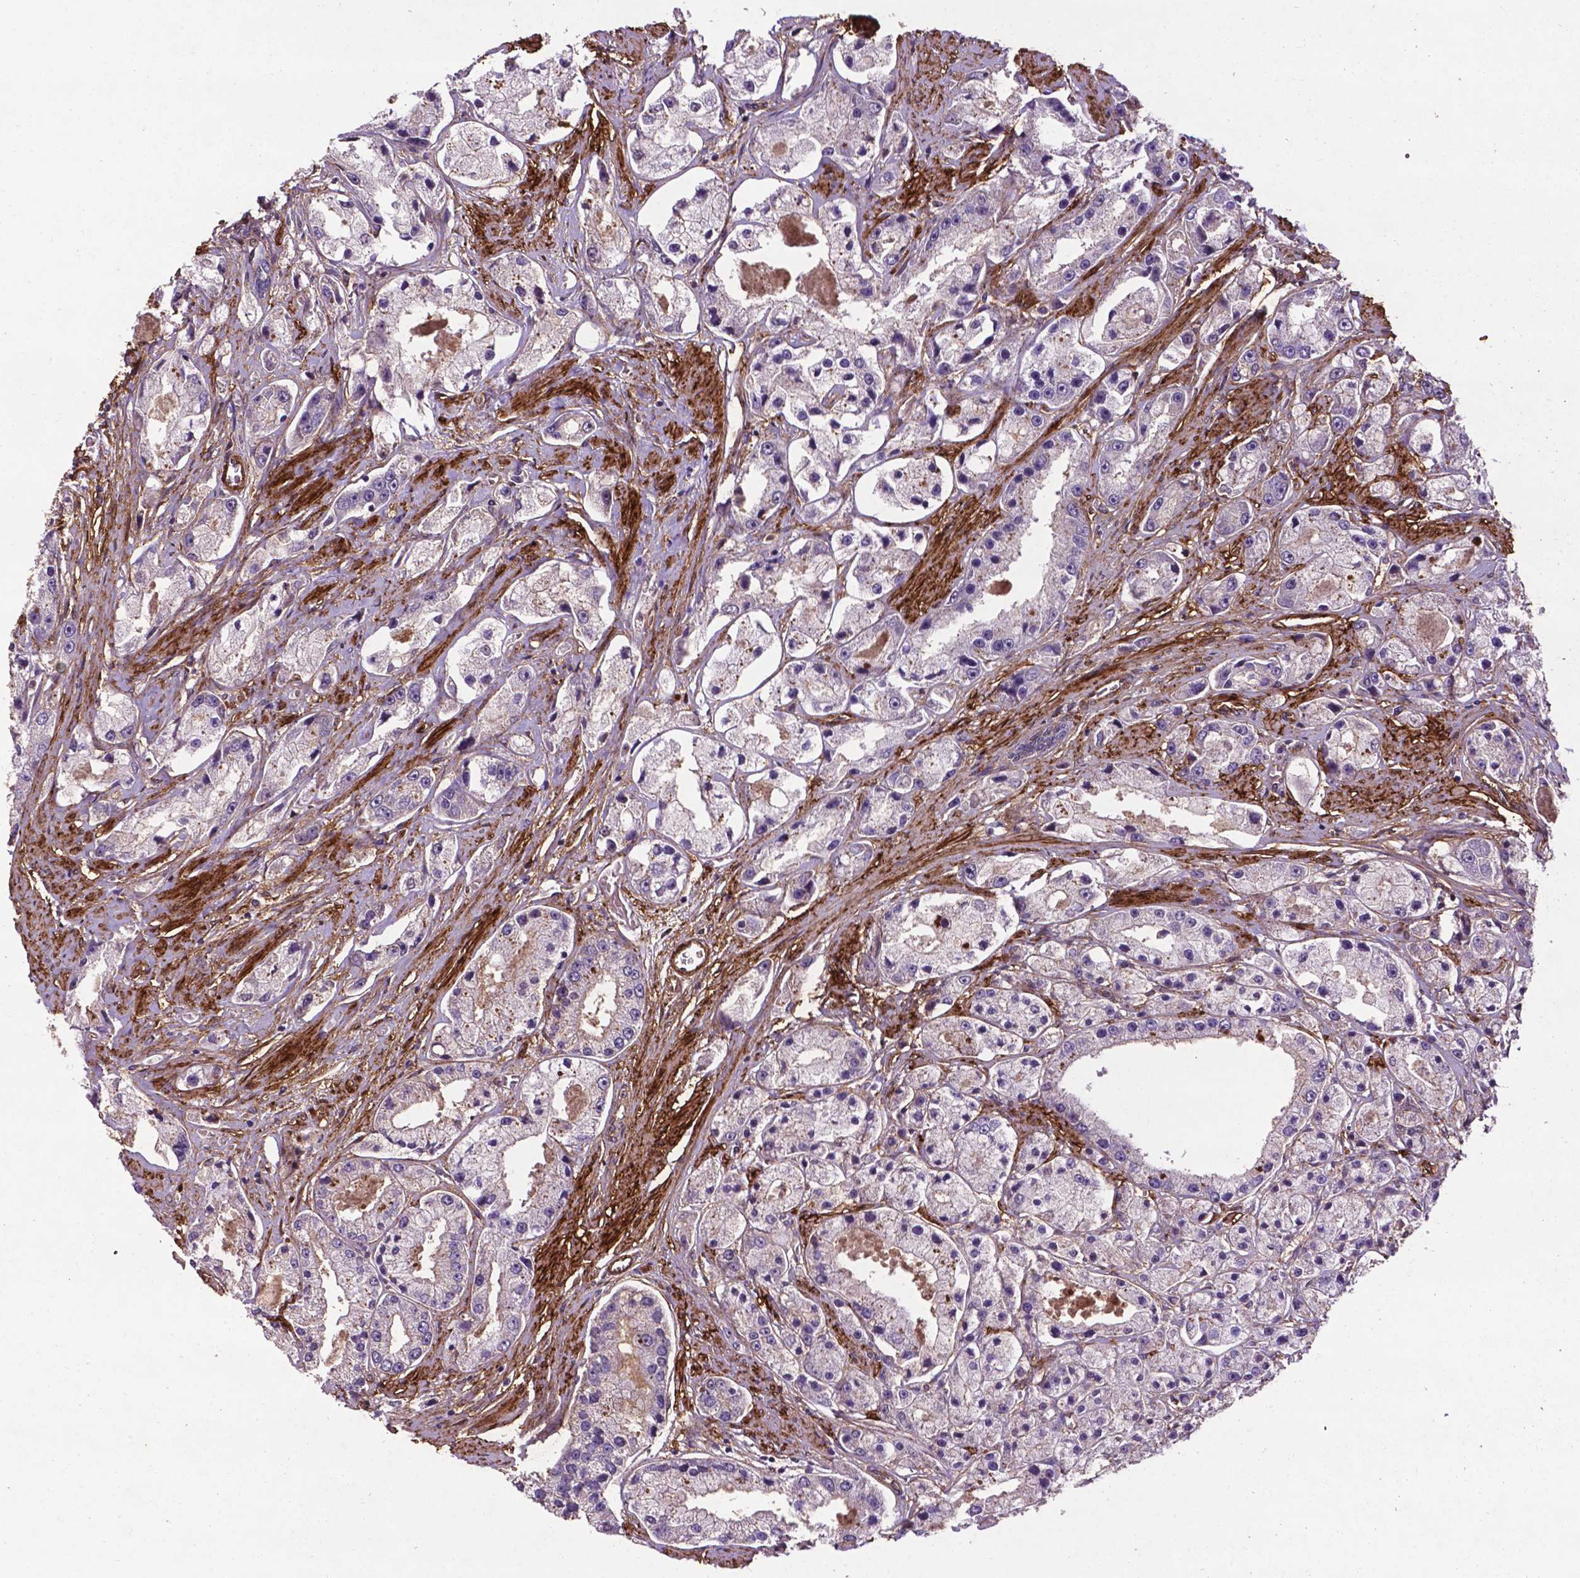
{"staining": {"intensity": "negative", "quantity": "none", "location": "none"}, "tissue": "prostate cancer", "cell_type": "Tumor cells", "image_type": "cancer", "snomed": [{"axis": "morphology", "description": "Adenocarcinoma, High grade"}, {"axis": "topography", "description": "Prostate"}], "caption": "The histopathology image demonstrates no staining of tumor cells in prostate high-grade adenocarcinoma.", "gene": "RRAS", "patient": {"sex": "male", "age": 67}}